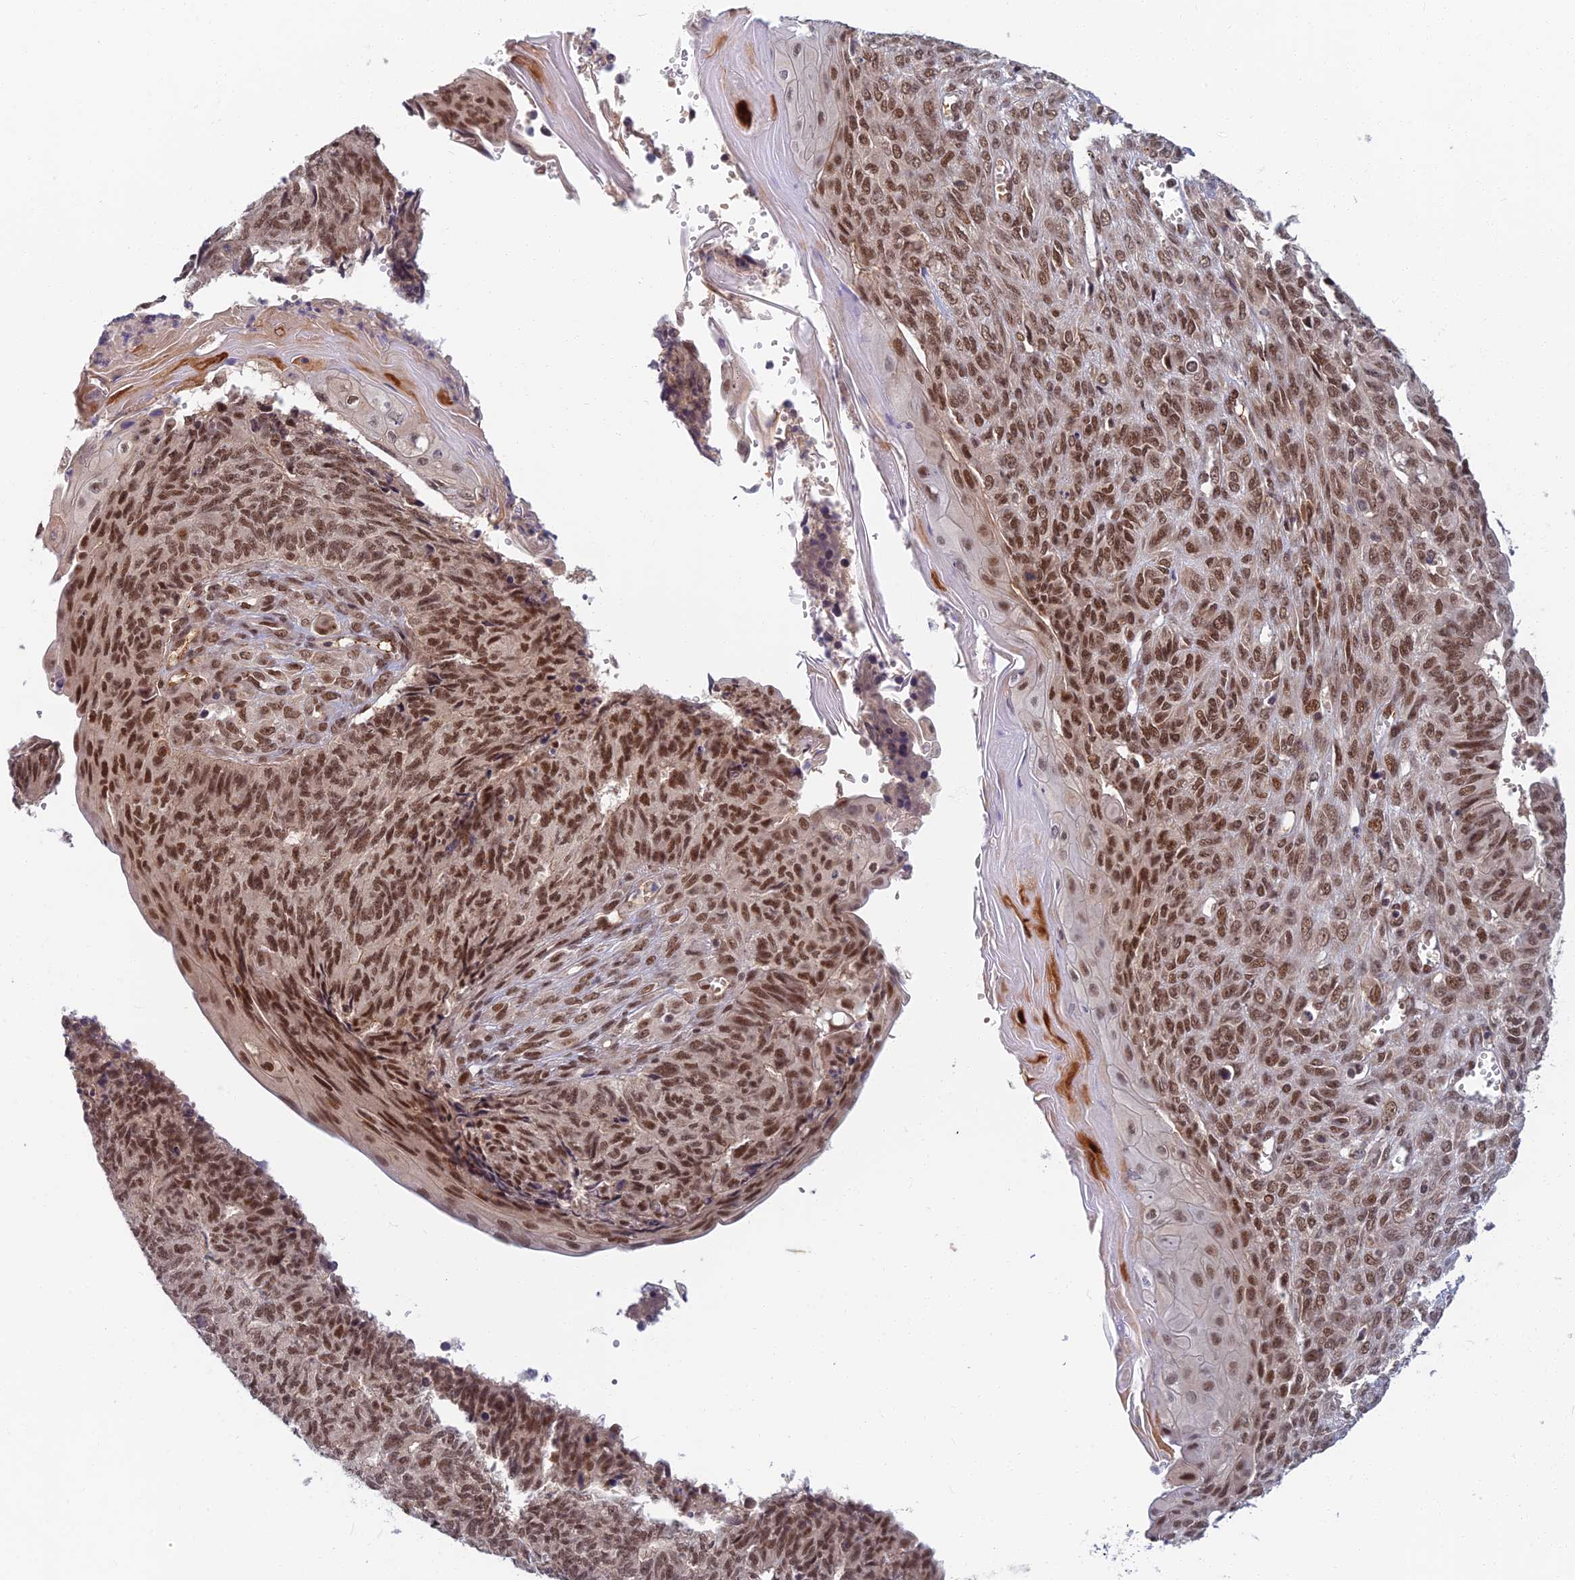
{"staining": {"intensity": "moderate", "quantity": ">75%", "location": "nuclear"}, "tissue": "endometrial cancer", "cell_type": "Tumor cells", "image_type": "cancer", "snomed": [{"axis": "morphology", "description": "Adenocarcinoma, NOS"}, {"axis": "topography", "description": "Endometrium"}], "caption": "IHC of adenocarcinoma (endometrial) shows medium levels of moderate nuclear positivity in about >75% of tumor cells.", "gene": "TCEA2", "patient": {"sex": "female", "age": 32}}